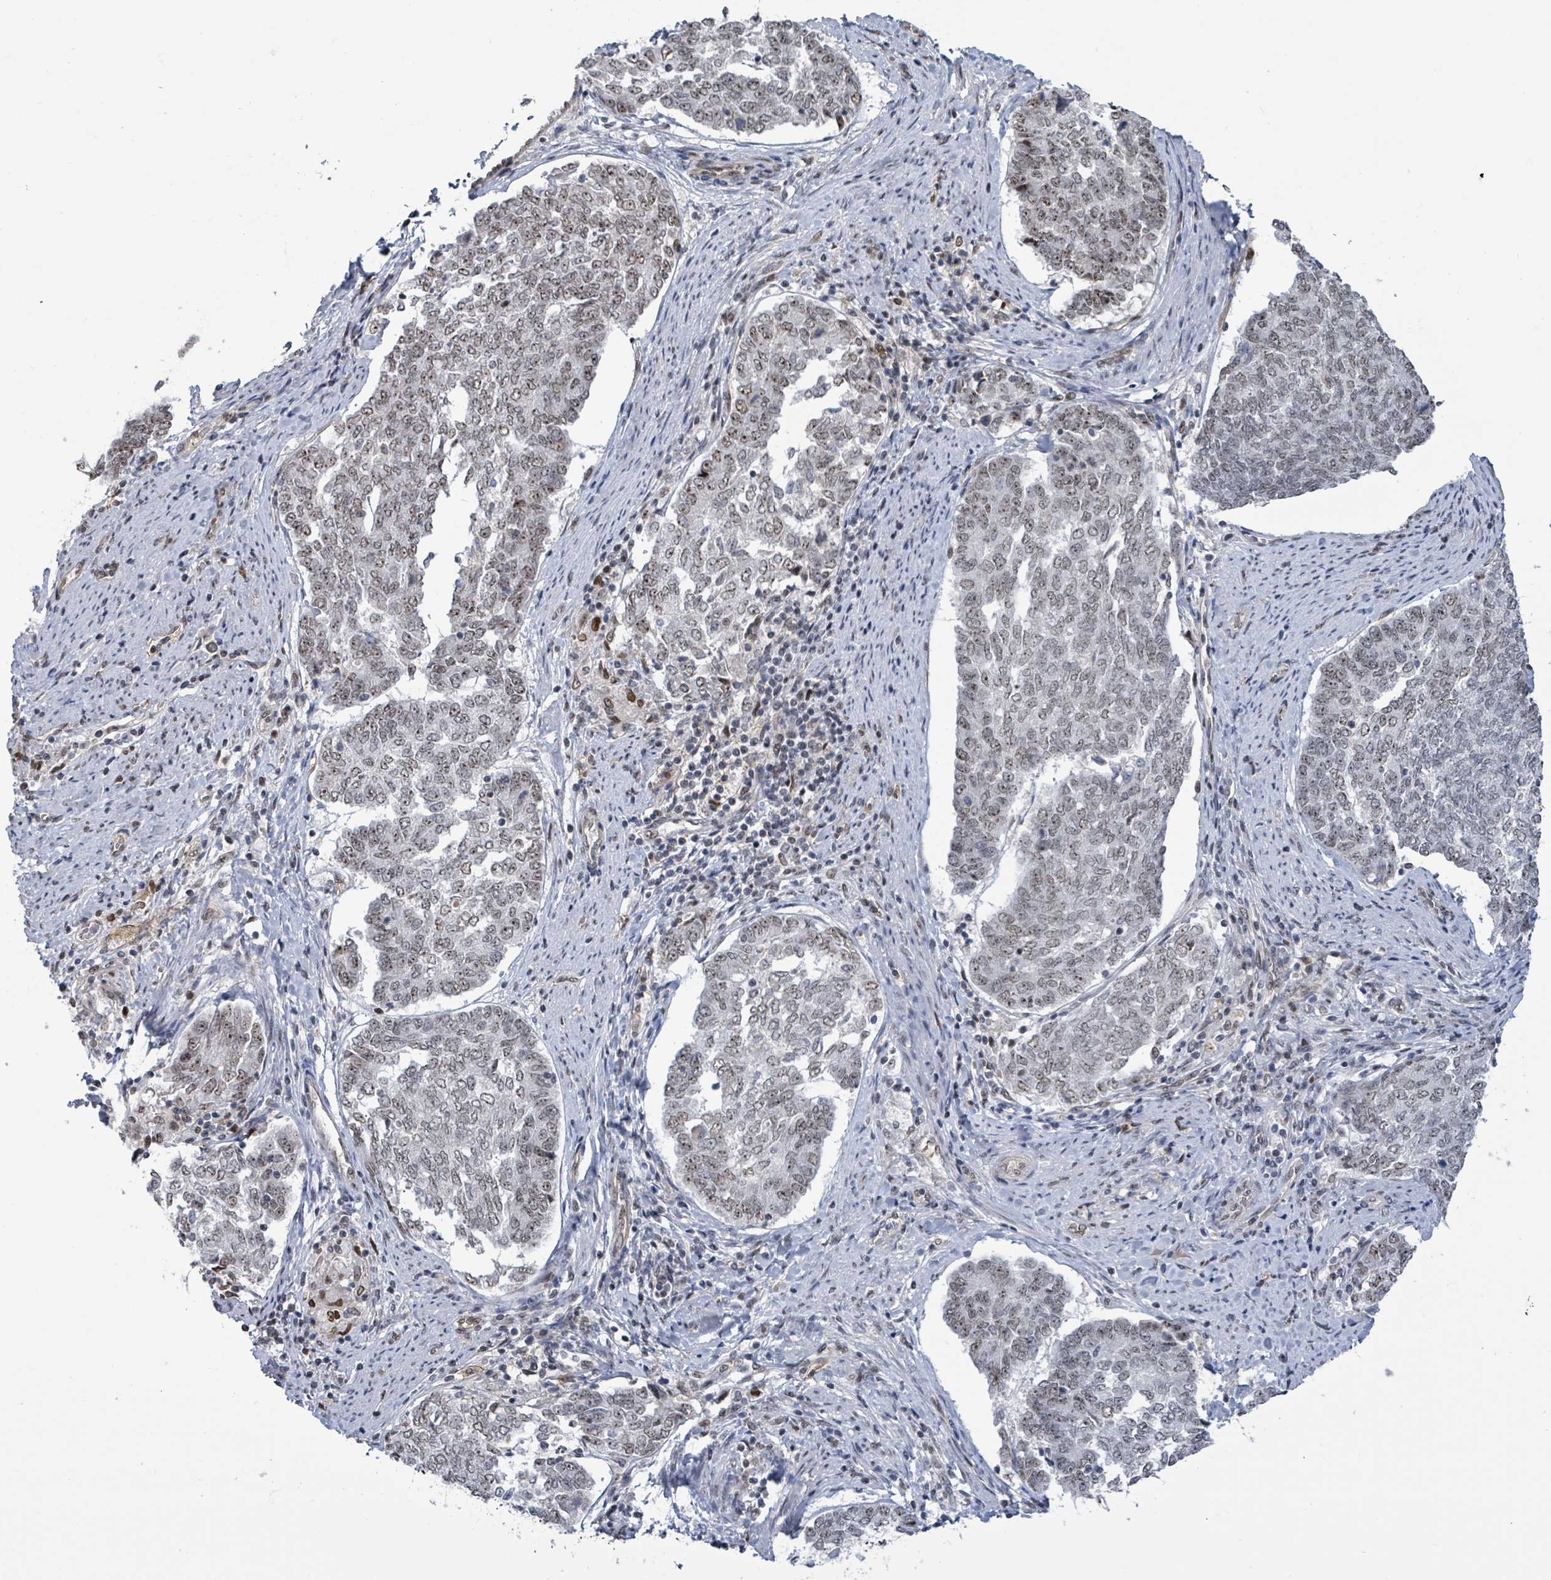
{"staining": {"intensity": "weak", "quantity": ">75%", "location": "nuclear"}, "tissue": "endometrial cancer", "cell_type": "Tumor cells", "image_type": "cancer", "snomed": [{"axis": "morphology", "description": "Adenocarcinoma, NOS"}, {"axis": "topography", "description": "Endometrium"}], "caption": "Approximately >75% of tumor cells in human endometrial cancer demonstrate weak nuclear protein expression as visualized by brown immunohistochemical staining.", "gene": "RRN3", "patient": {"sex": "female", "age": 80}}